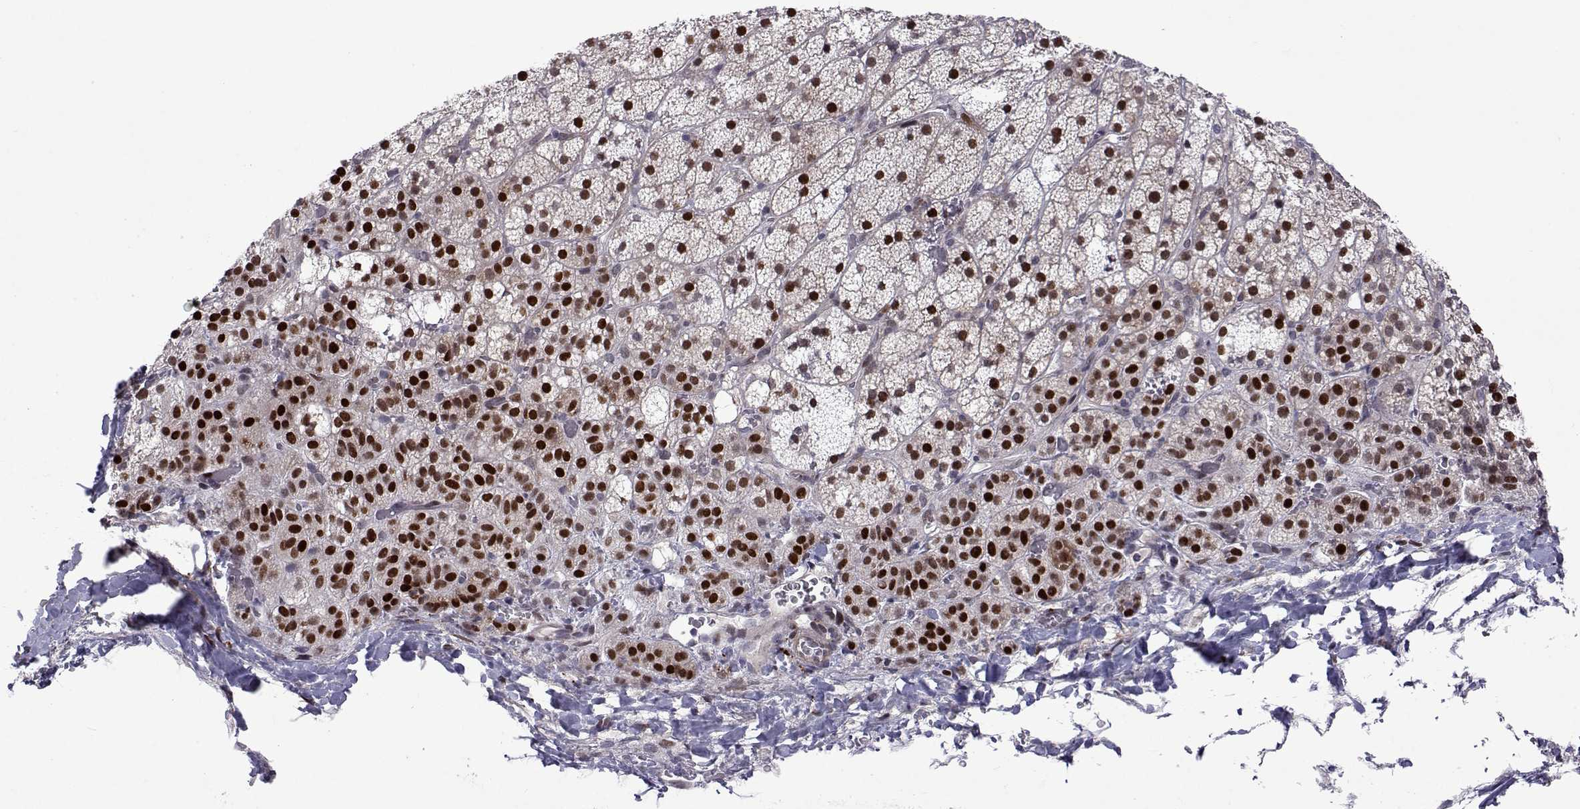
{"staining": {"intensity": "moderate", "quantity": "25%-75%", "location": "nuclear"}, "tissue": "adrenal gland", "cell_type": "Glandular cells", "image_type": "normal", "snomed": [{"axis": "morphology", "description": "Normal tissue, NOS"}, {"axis": "topography", "description": "Adrenal gland"}], "caption": "Protein staining displays moderate nuclear positivity in about 25%-75% of glandular cells in benign adrenal gland.", "gene": "EFCAB3", "patient": {"sex": "male", "age": 53}}